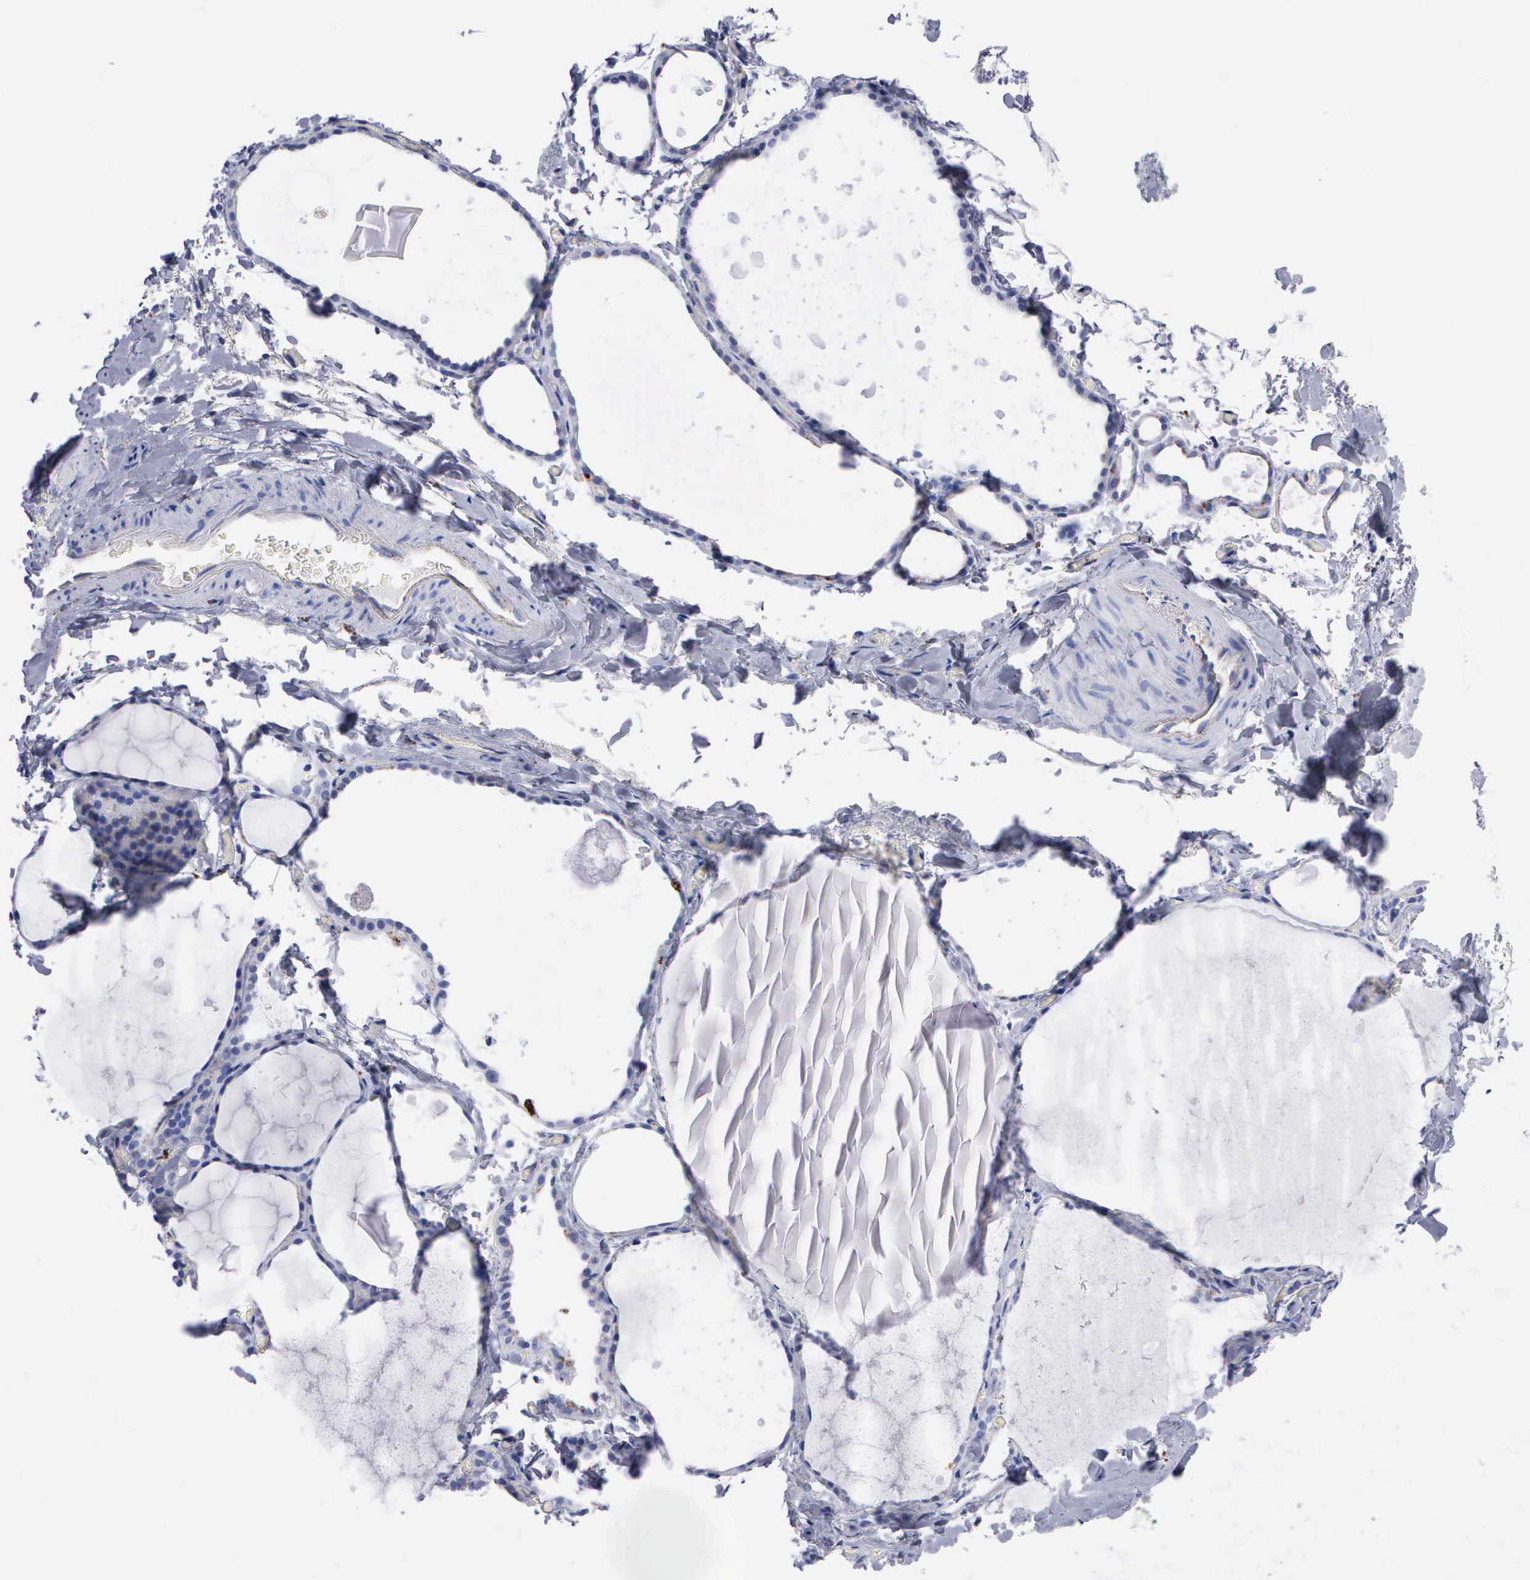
{"staining": {"intensity": "negative", "quantity": "none", "location": "none"}, "tissue": "thyroid gland", "cell_type": "Glandular cells", "image_type": "normal", "snomed": [{"axis": "morphology", "description": "Normal tissue, NOS"}, {"axis": "topography", "description": "Thyroid gland"}], "caption": "A high-resolution photomicrograph shows IHC staining of unremarkable thyroid gland, which shows no significant expression in glandular cells.", "gene": "CTSH", "patient": {"sex": "male", "age": 76}}